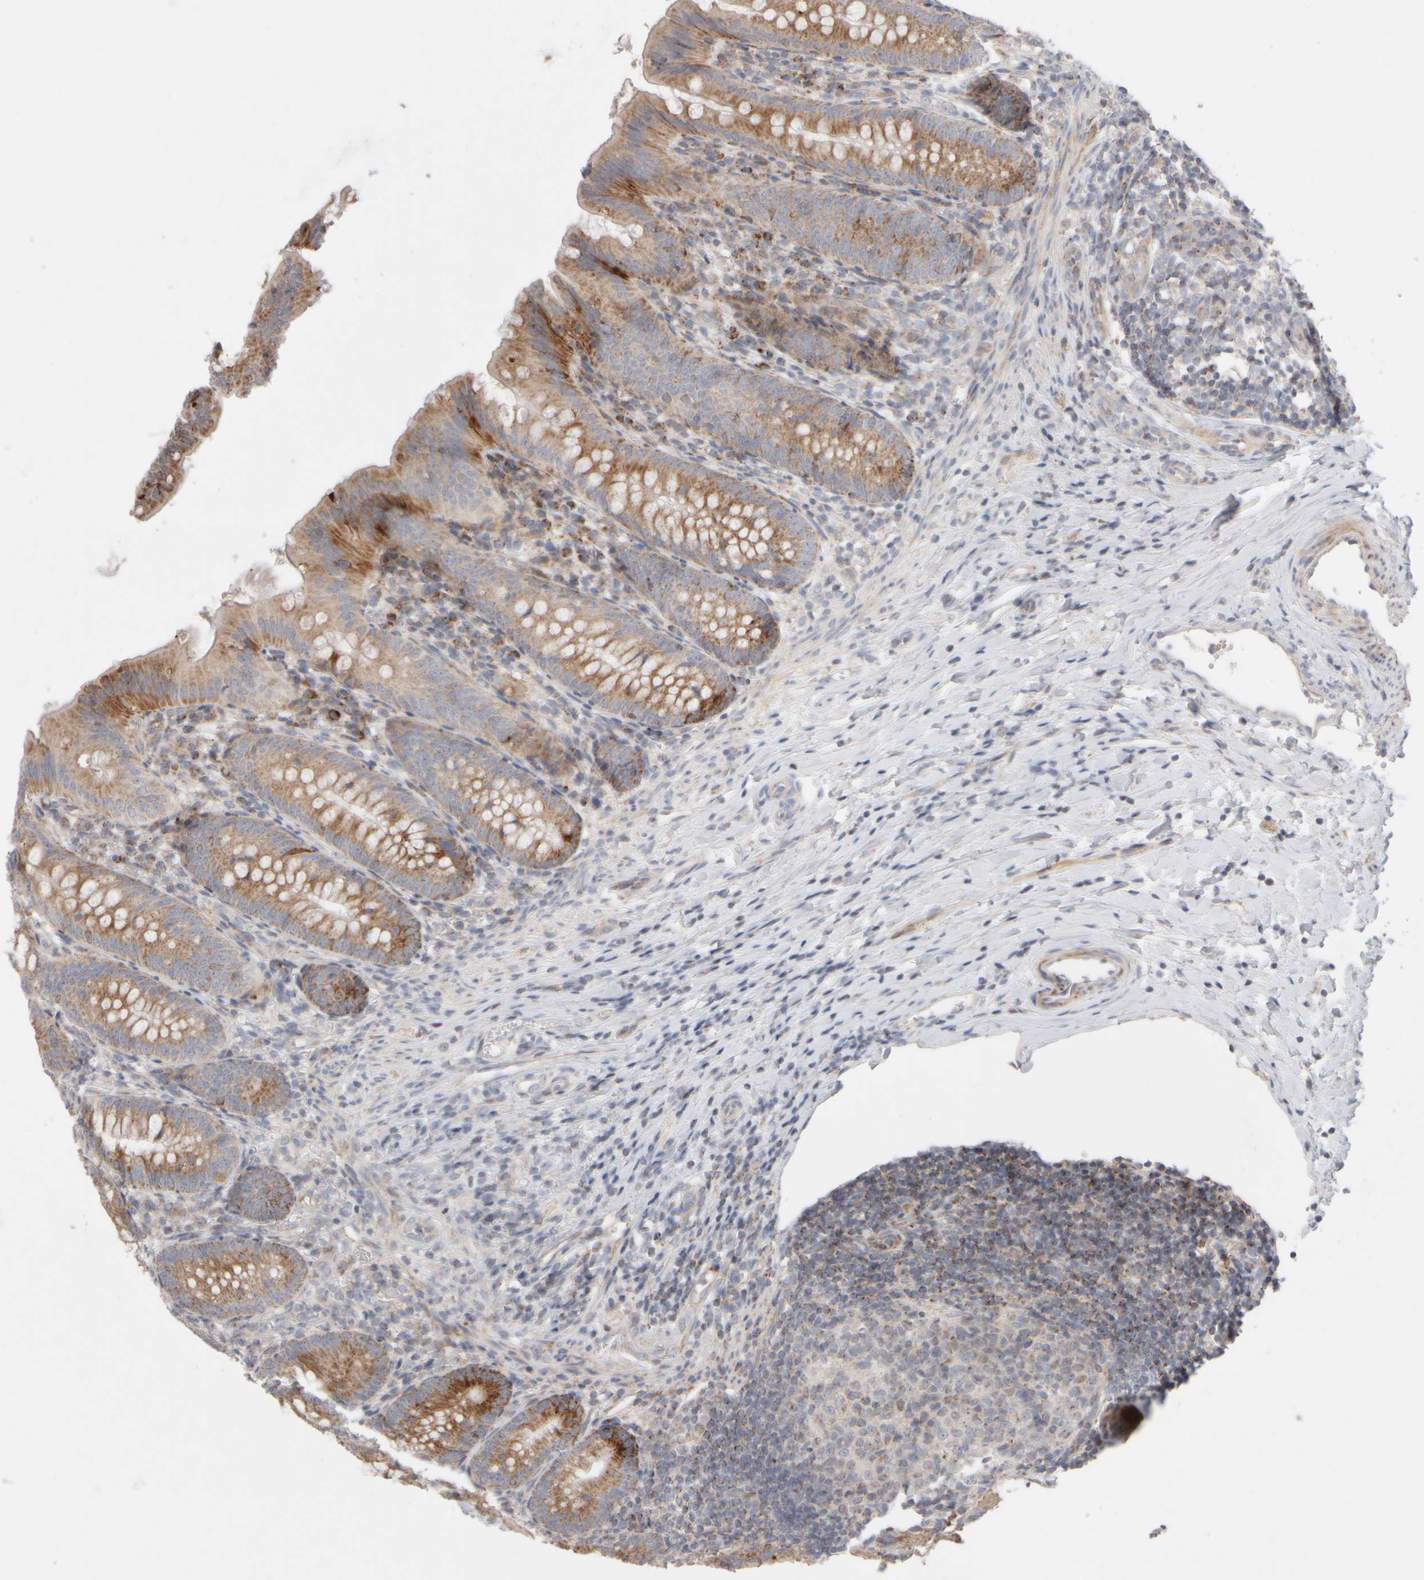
{"staining": {"intensity": "strong", "quantity": ">75%", "location": "cytoplasmic/membranous"}, "tissue": "appendix", "cell_type": "Glandular cells", "image_type": "normal", "snomed": [{"axis": "morphology", "description": "Normal tissue, NOS"}, {"axis": "topography", "description": "Appendix"}], "caption": "Glandular cells display high levels of strong cytoplasmic/membranous positivity in about >75% of cells in normal appendix. The protein is stained brown, and the nuclei are stained in blue (DAB (3,3'-diaminobenzidine) IHC with brightfield microscopy, high magnification).", "gene": "CHADL", "patient": {"sex": "male", "age": 1}}